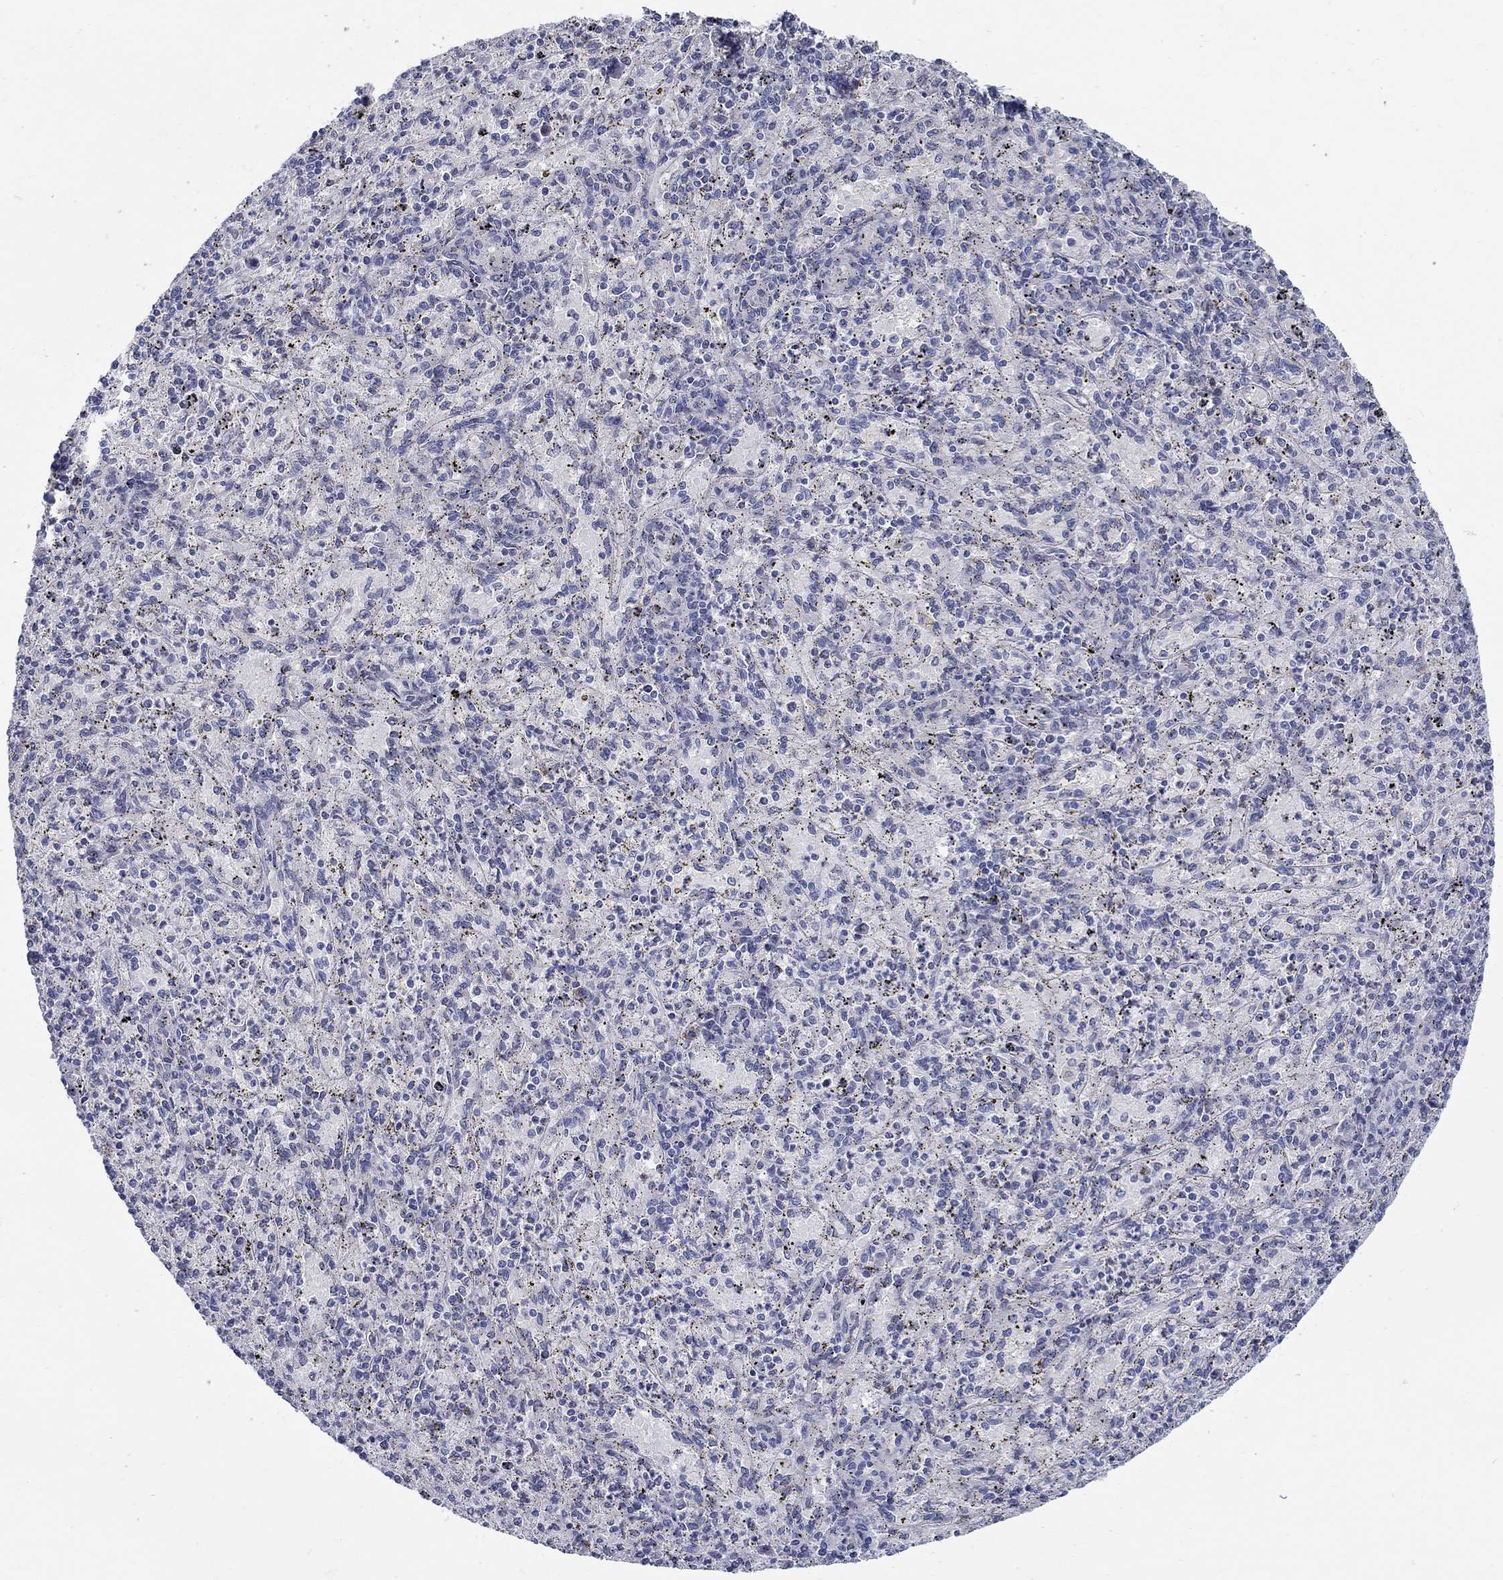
{"staining": {"intensity": "negative", "quantity": "none", "location": "none"}, "tissue": "spleen", "cell_type": "Cells in red pulp", "image_type": "normal", "snomed": [{"axis": "morphology", "description": "Normal tissue, NOS"}, {"axis": "topography", "description": "Spleen"}], "caption": "The photomicrograph exhibits no significant expression in cells in red pulp of spleen.", "gene": "C16orf46", "patient": {"sex": "male", "age": 60}}